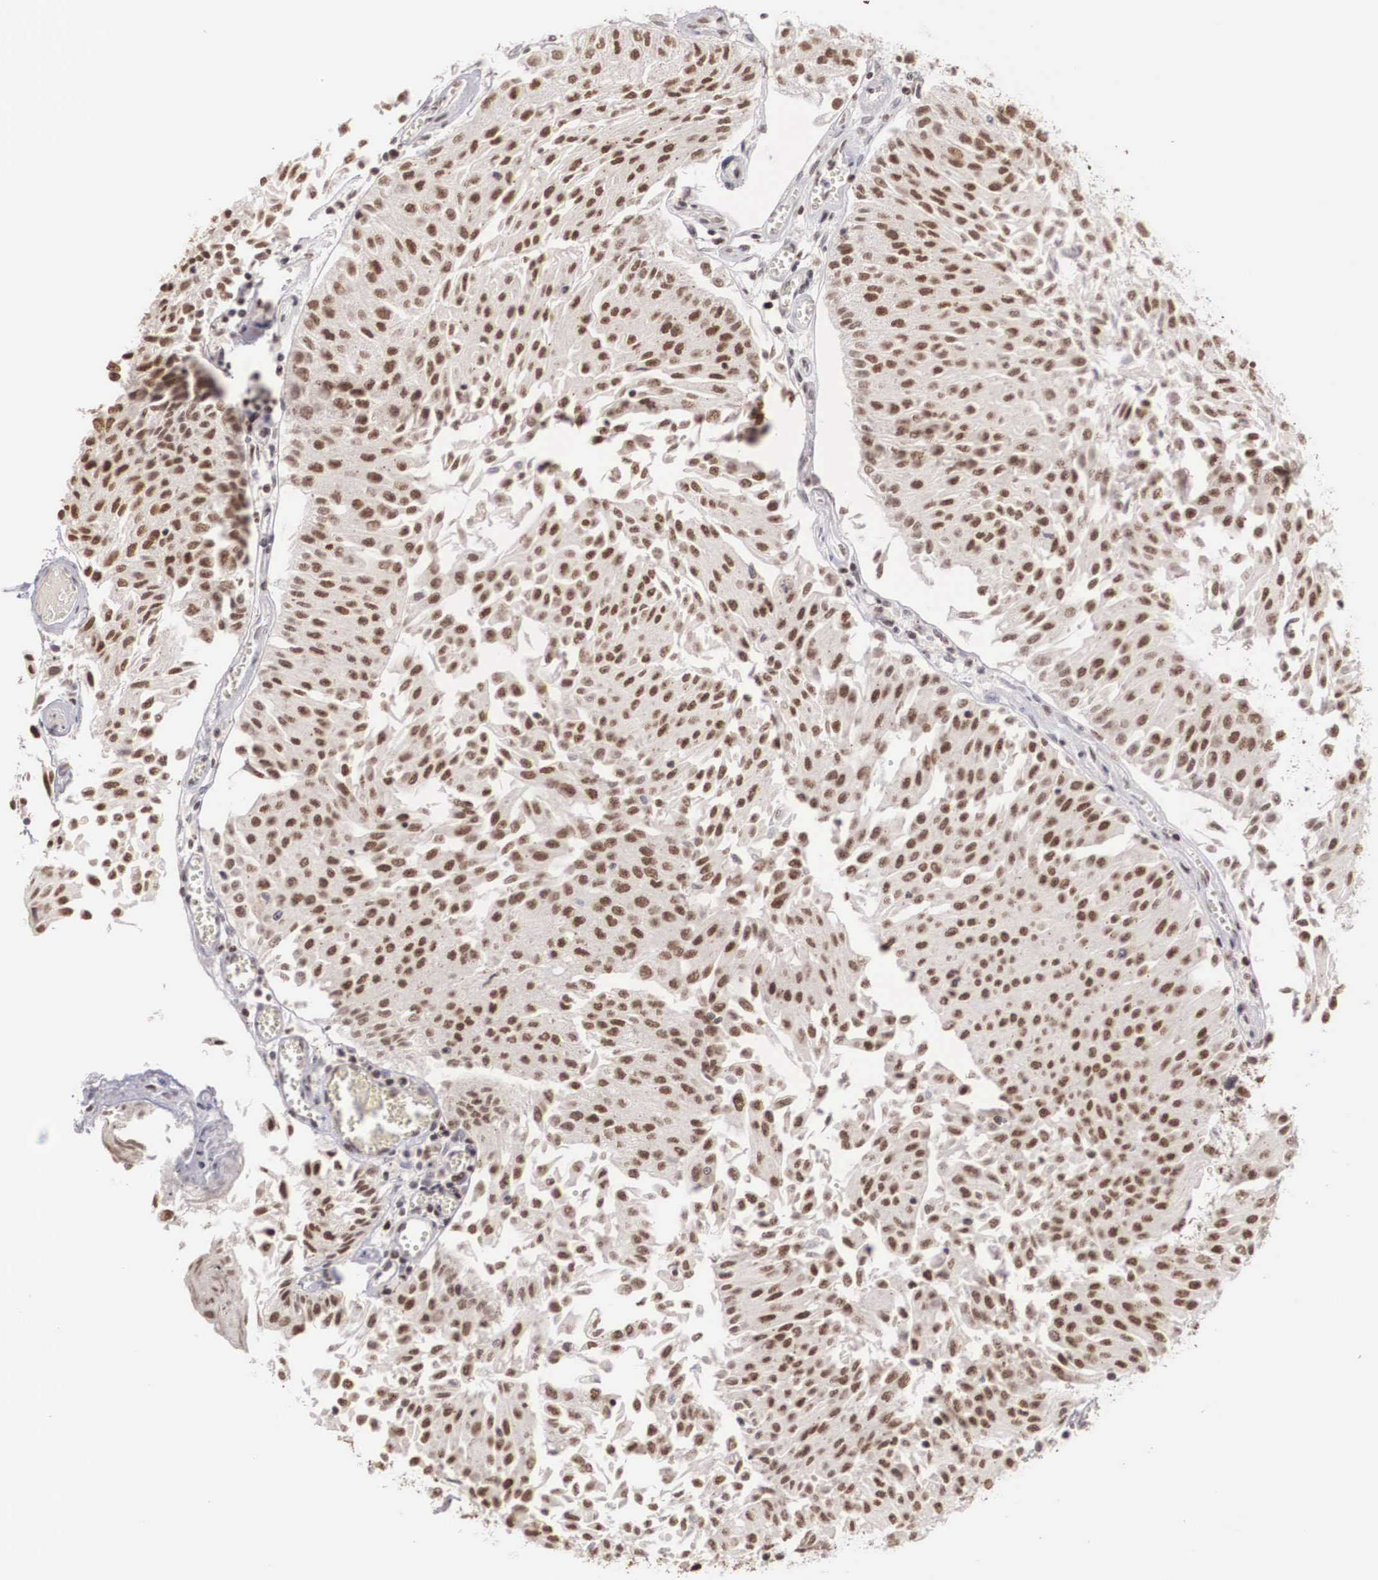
{"staining": {"intensity": "strong", "quantity": ">75%", "location": "nuclear"}, "tissue": "urothelial cancer", "cell_type": "Tumor cells", "image_type": "cancer", "snomed": [{"axis": "morphology", "description": "Urothelial carcinoma, Low grade"}, {"axis": "topography", "description": "Urinary bladder"}], "caption": "The immunohistochemical stain shows strong nuclear positivity in tumor cells of urothelial cancer tissue.", "gene": "HTATSF1", "patient": {"sex": "male", "age": 86}}